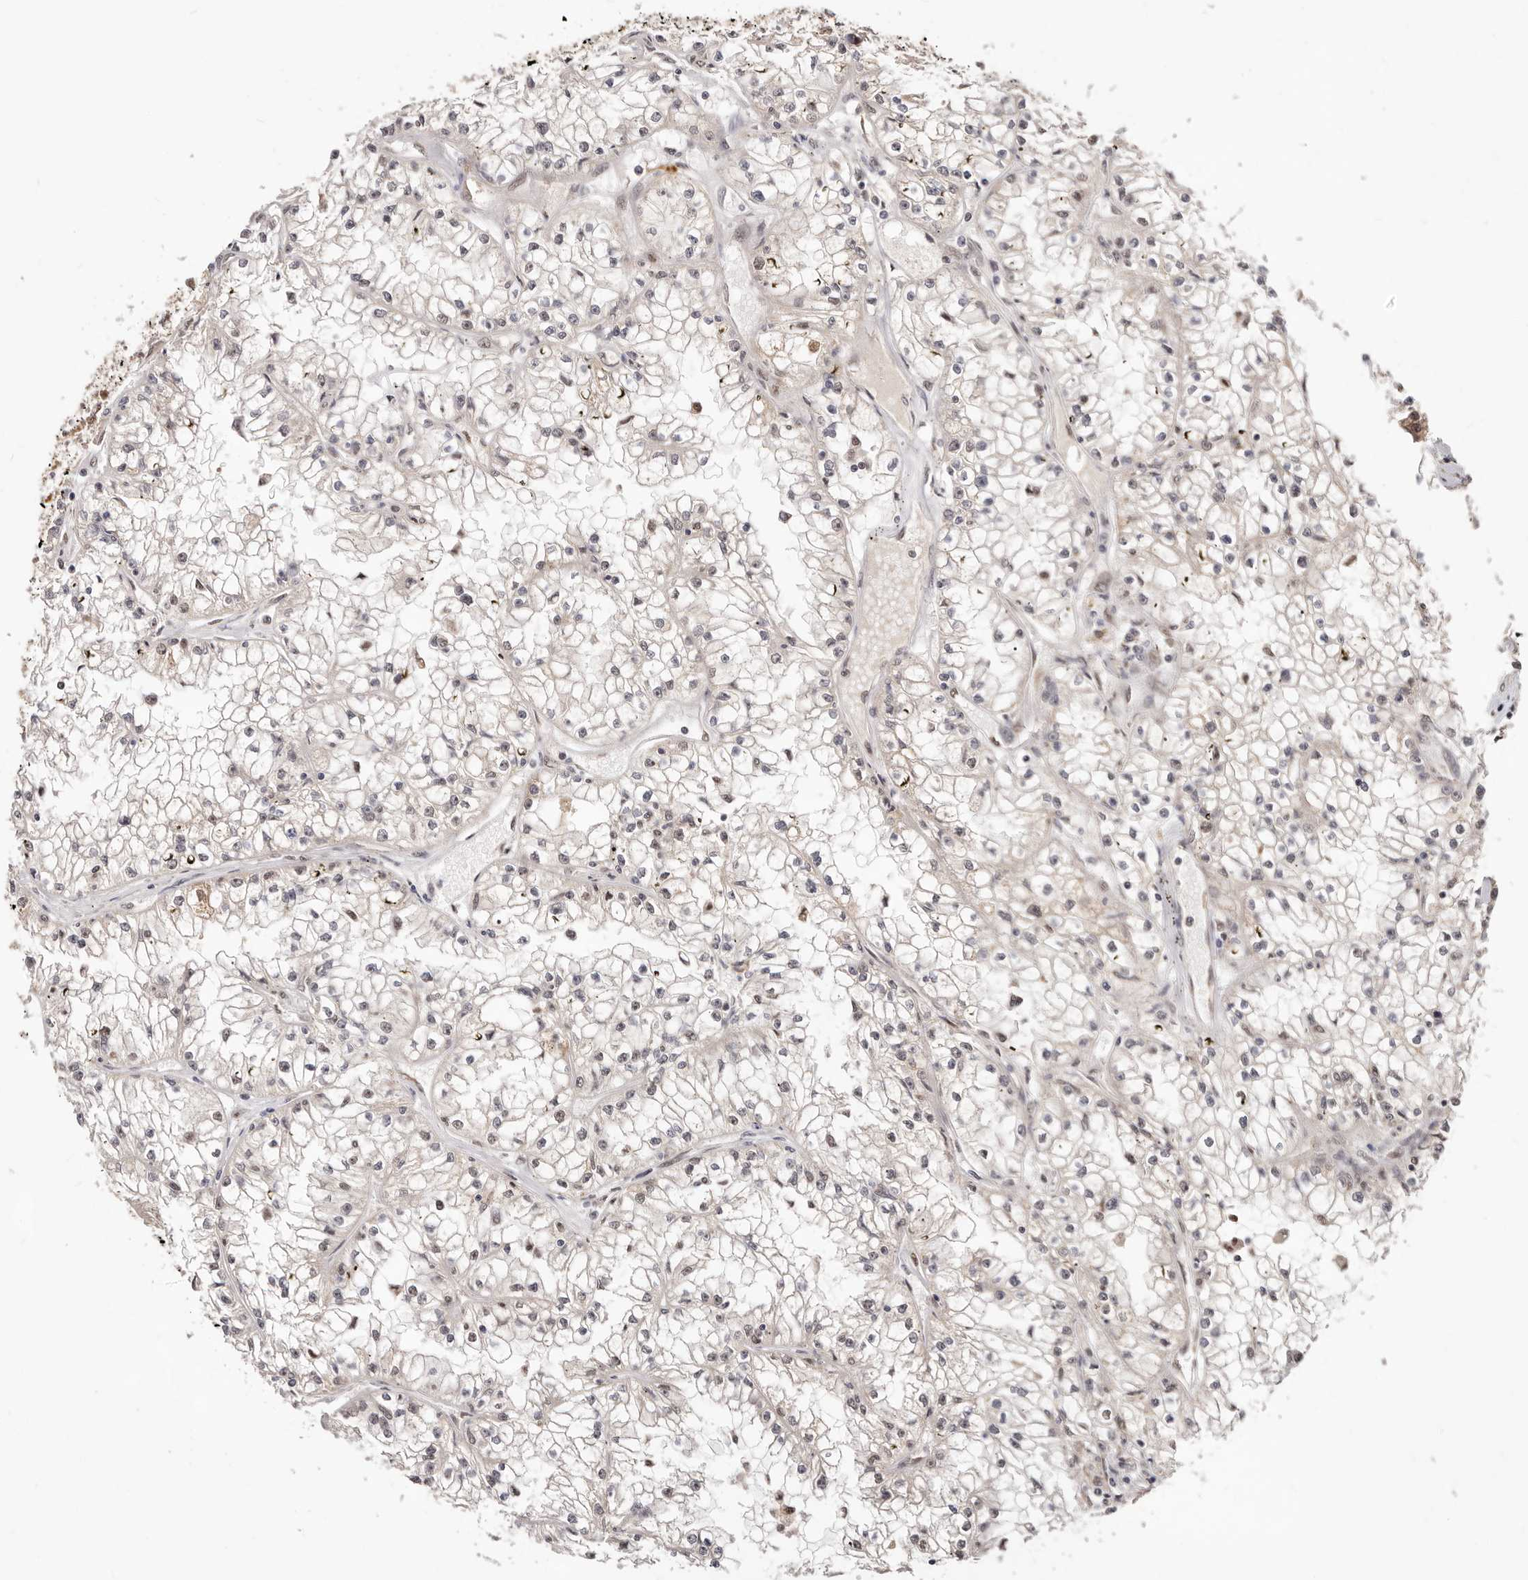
{"staining": {"intensity": "negative", "quantity": "none", "location": "none"}, "tissue": "renal cancer", "cell_type": "Tumor cells", "image_type": "cancer", "snomed": [{"axis": "morphology", "description": "Adenocarcinoma, NOS"}, {"axis": "topography", "description": "Kidney"}], "caption": "Tumor cells are negative for brown protein staining in renal cancer (adenocarcinoma). Brightfield microscopy of IHC stained with DAB (3,3'-diaminobenzidine) (brown) and hematoxylin (blue), captured at high magnification.", "gene": "SEC14L1", "patient": {"sex": "male", "age": 56}}